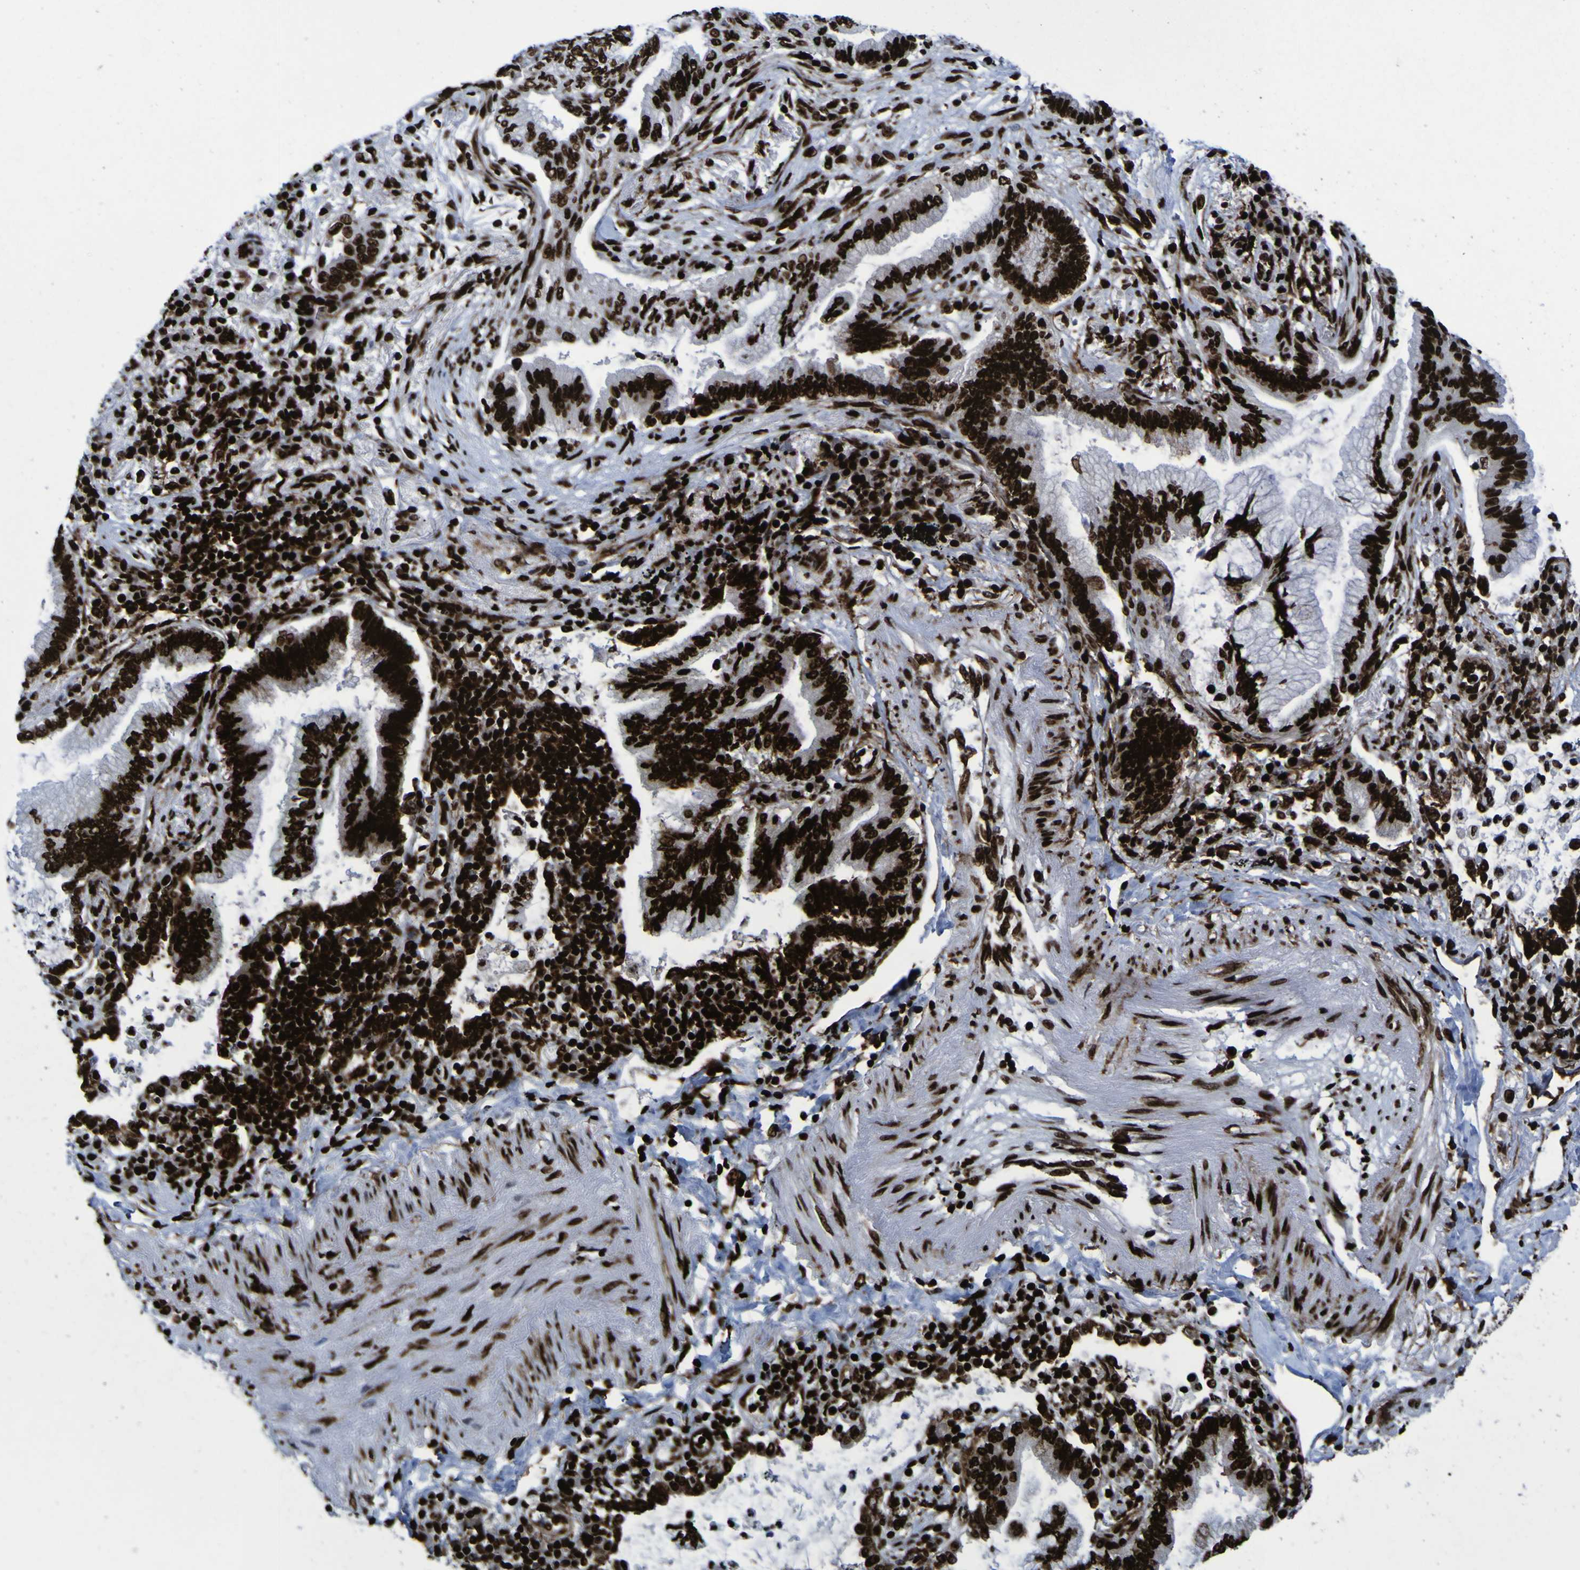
{"staining": {"intensity": "strong", "quantity": ">75%", "location": "nuclear"}, "tissue": "lung cancer", "cell_type": "Tumor cells", "image_type": "cancer", "snomed": [{"axis": "morphology", "description": "Normal tissue, NOS"}, {"axis": "morphology", "description": "Adenocarcinoma, NOS"}, {"axis": "topography", "description": "Bronchus"}, {"axis": "topography", "description": "Lung"}], "caption": "Human adenocarcinoma (lung) stained with a protein marker reveals strong staining in tumor cells.", "gene": "NPM1", "patient": {"sex": "female", "age": 70}}